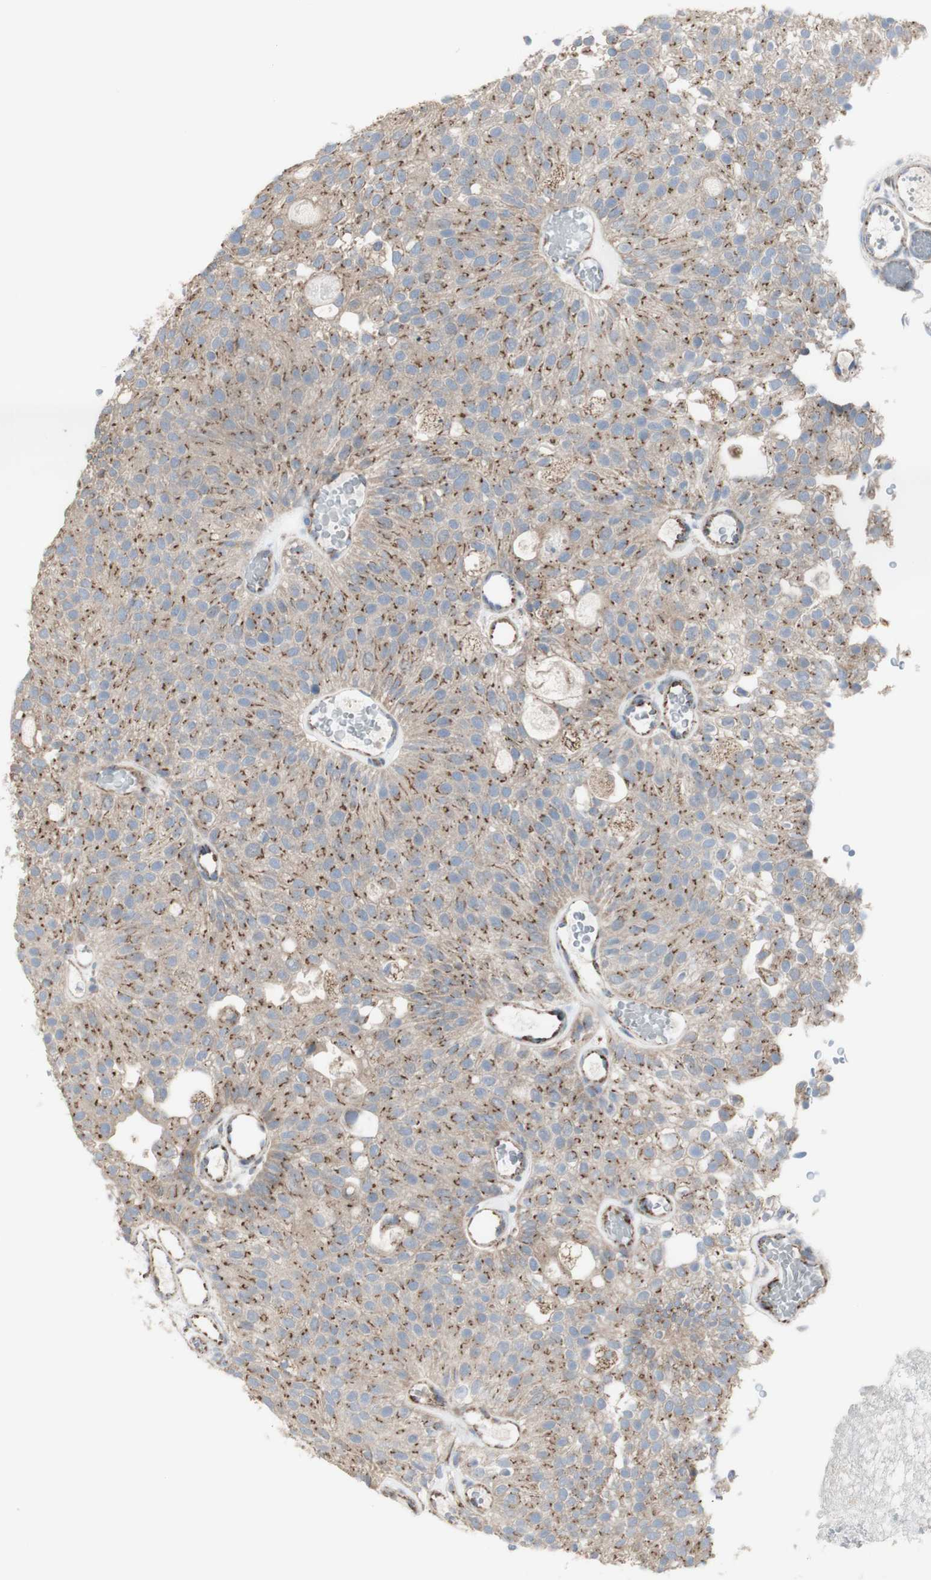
{"staining": {"intensity": "weak", "quantity": "25%-75%", "location": "cytoplasmic/membranous"}, "tissue": "urothelial cancer", "cell_type": "Tumor cells", "image_type": "cancer", "snomed": [{"axis": "morphology", "description": "Urothelial carcinoma, Low grade"}, {"axis": "topography", "description": "Urinary bladder"}], "caption": "Weak cytoplasmic/membranous protein expression is appreciated in about 25%-75% of tumor cells in urothelial carcinoma (low-grade). (Brightfield microscopy of DAB IHC at high magnification).", "gene": "C3orf52", "patient": {"sex": "male", "age": 78}}